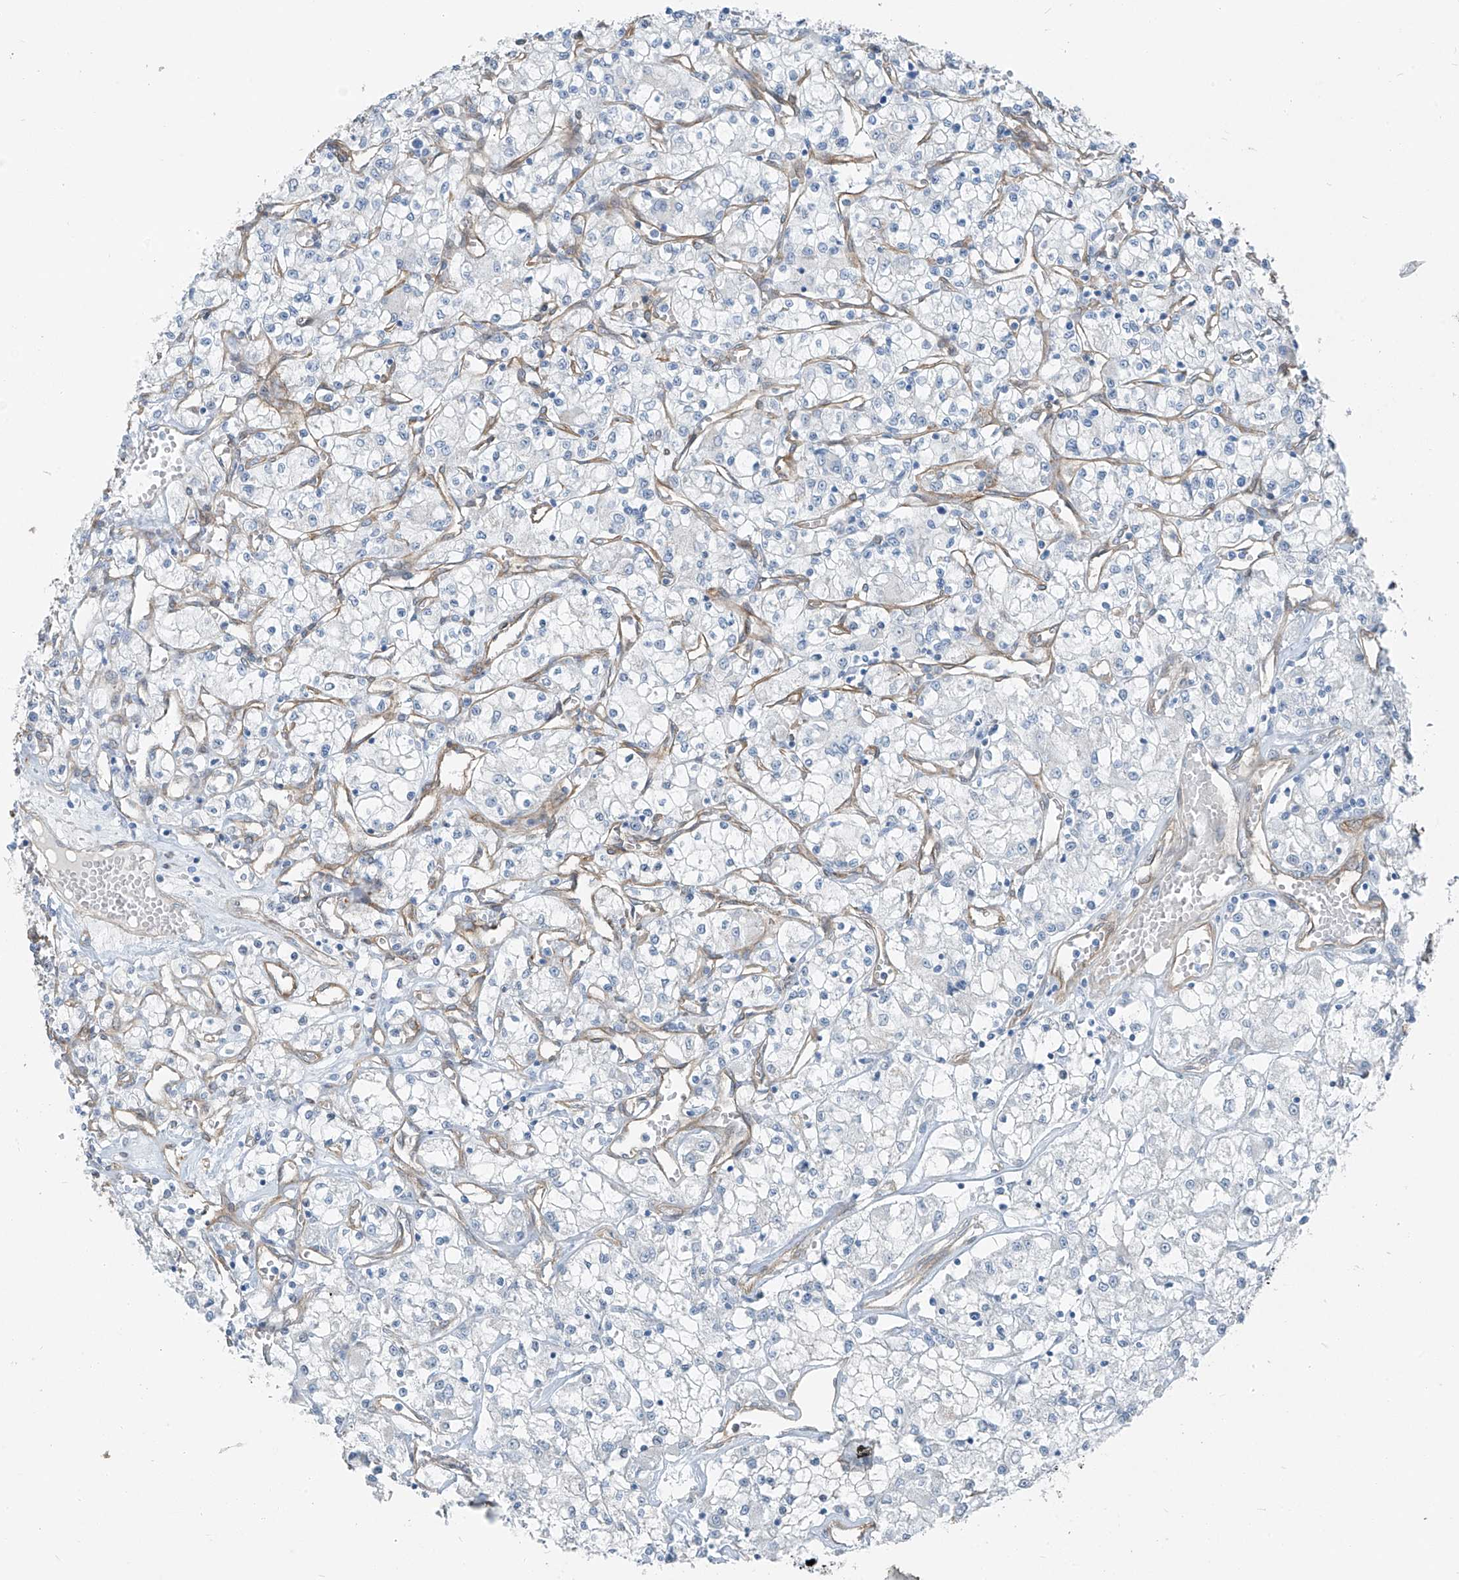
{"staining": {"intensity": "negative", "quantity": "none", "location": "none"}, "tissue": "renal cancer", "cell_type": "Tumor cells", "image_type": "cancer", "snomed": [{"axis": "morphology", "description": "Adenocarcinoma, NOS"}, {"axis": "topography", "description": "Kidney"}], "caption": "IHC image of neoplastic tissue: human renal cancer stained with DAB (3,3'-diaminobenzidine) demonstrates no significant protein expression in tumor cells.", "gene": "TNS2", "patient": {"sex": "female", "age": 59}}